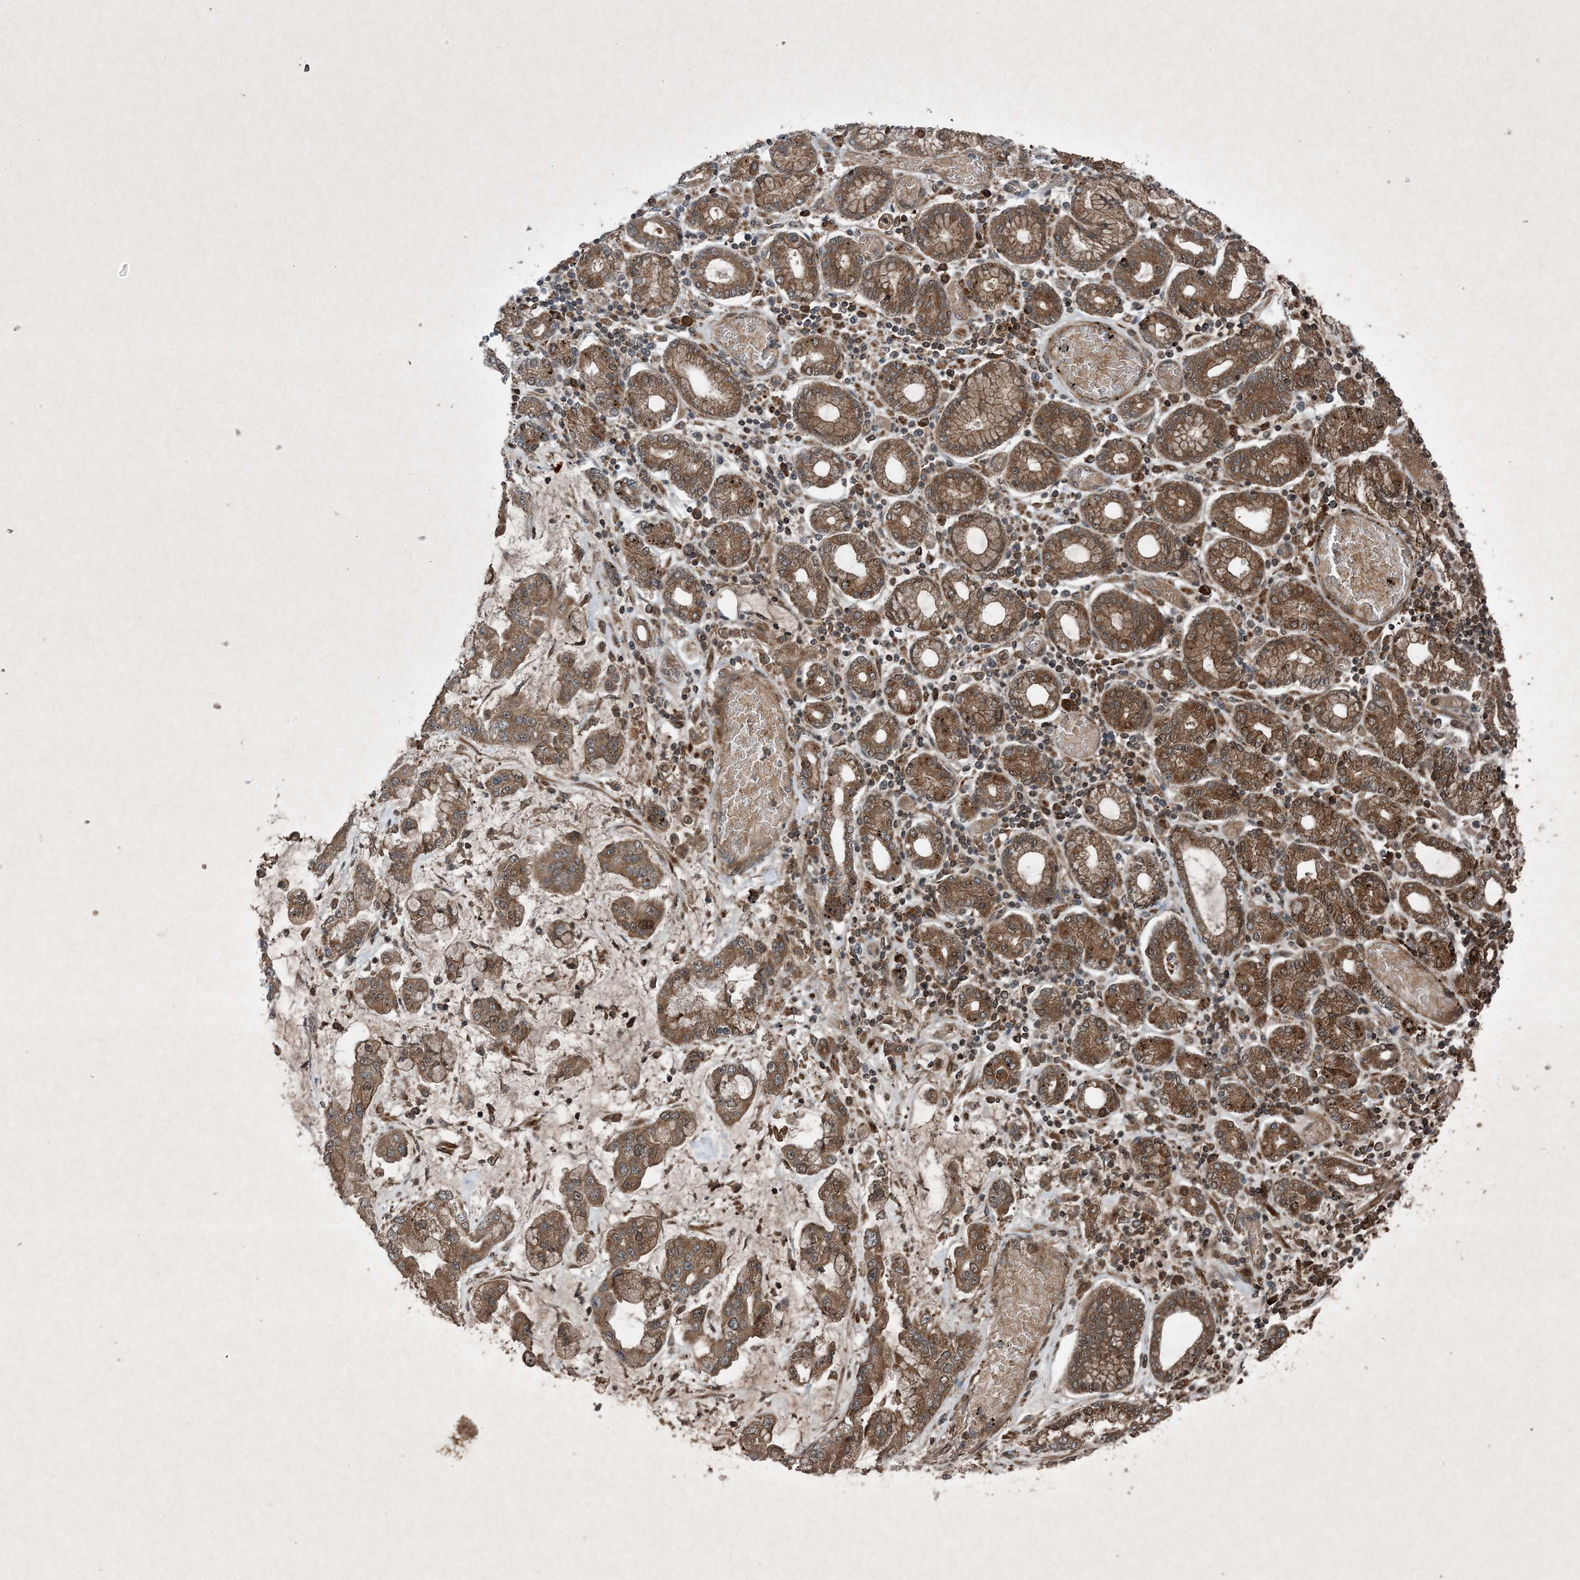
{"staining": {"intensity": "moderate", "quantity": ">75%", "location": "cytoplasmic/membranous"}, "tissue": "stomach cancer", "cell_type": "Tumor cells", "image_type": "cancer", "snomed": [{"axis": "morphology", "description": "Normal tissue, NOS"}, {"axis": "morphology", "description": "Adenocarcinoma, NOS"}, {"axis": "topography", "description": "Stomach, upper"}, {"axis": "topography", "description": "Stomach"}], "caption": "A medium amount of moderate cytoplasmic/membranous expression is identified in approximately >75% of tumor cells in adenocarcinoma (stomach) tissue.", "gene": "GNG5", "patient": {"sex": "male", "age": 76}}